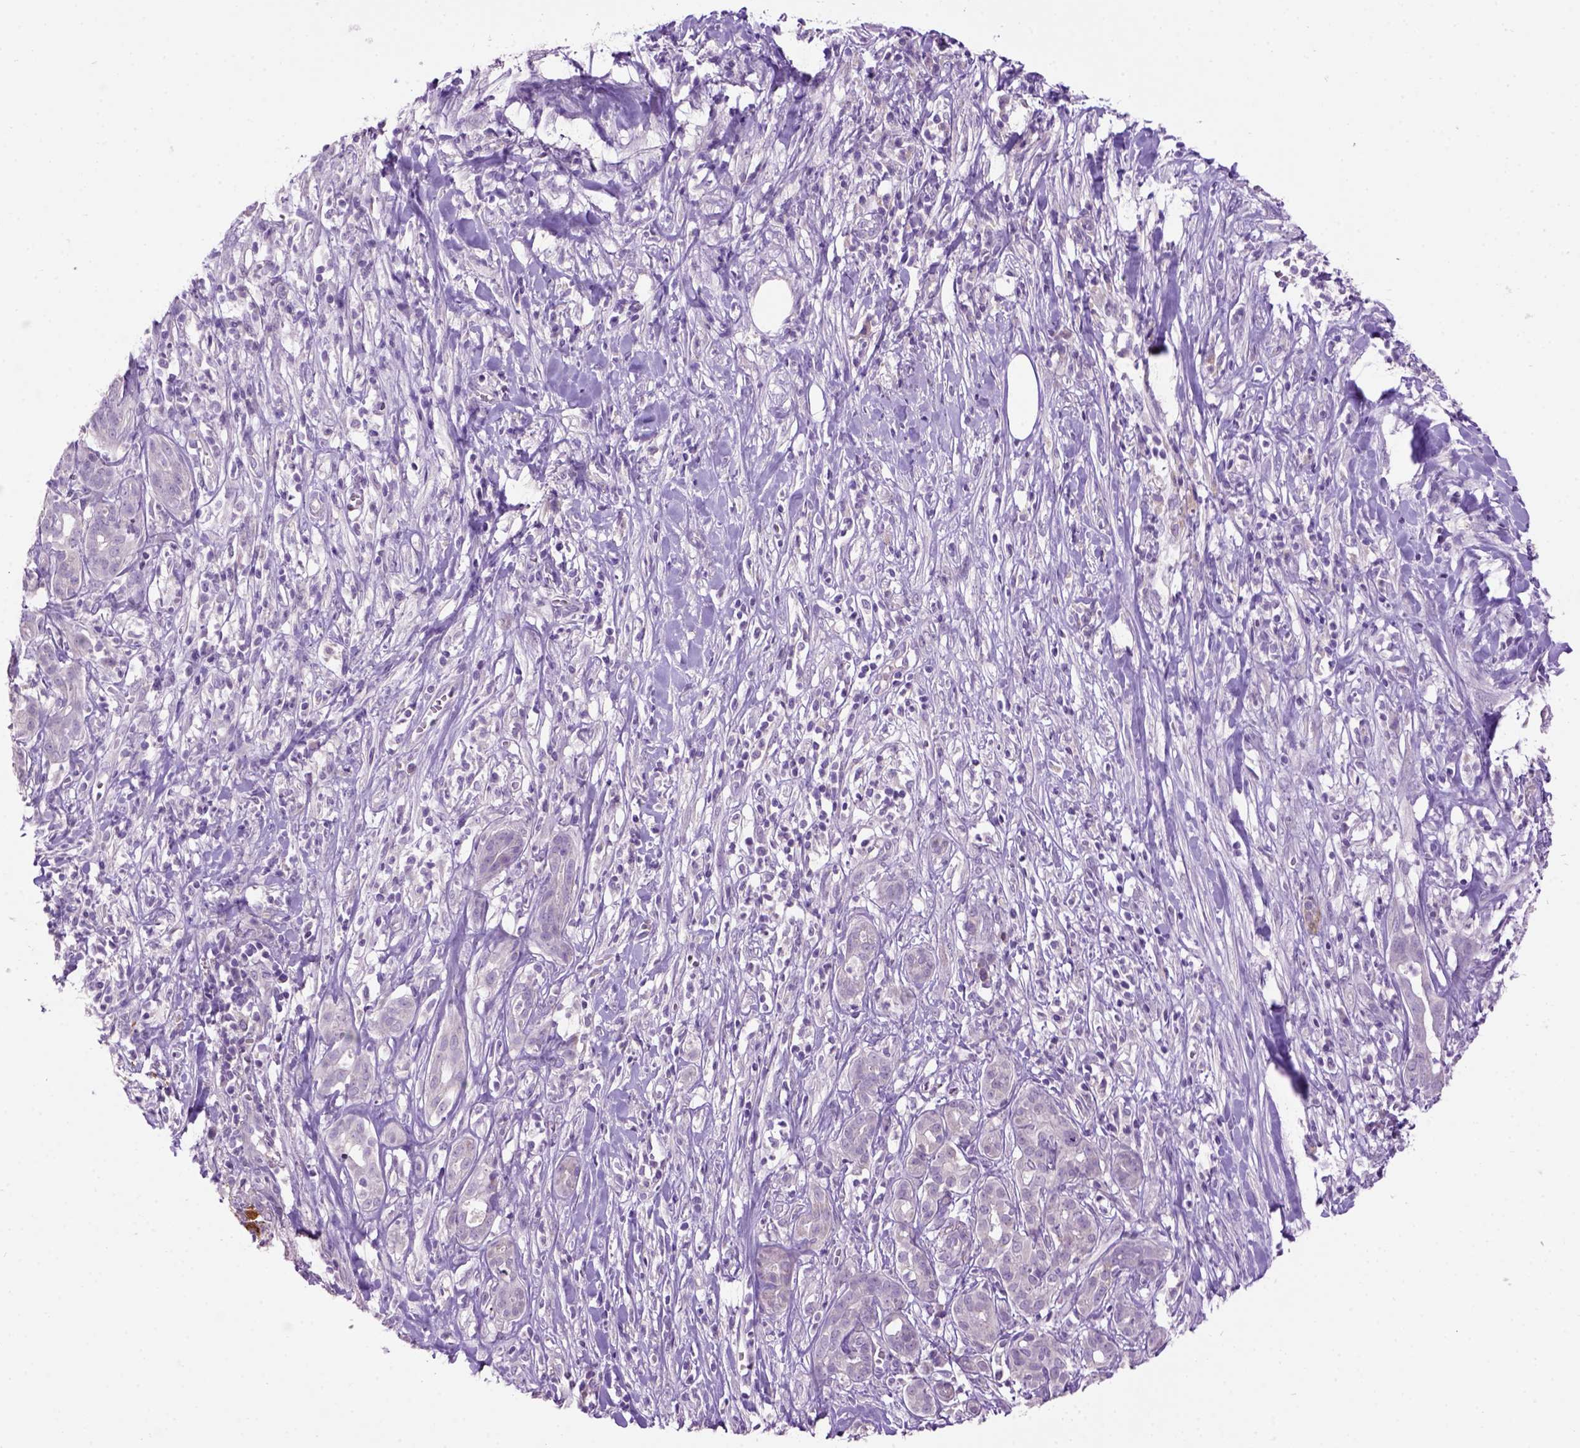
{"staining": {"intensity": "negative", "quantity": "none", "location": "none"}, "tissue": "pancreatic cancer", "cell_type": "Tumor cells", "image_type": "cancer", "snomed": [{"axis": "morphology", "description": "Adenocarcinoma, NOS"}, {"axis": "topography", "description": "Pancreas"}], "caption": "Pancreatic adenocarcinoma was stained to show a protein in brown. There is no significant staining in tumor cells.", "gene": "MAPT", "patient": {"sex": "male", "age": 61}}